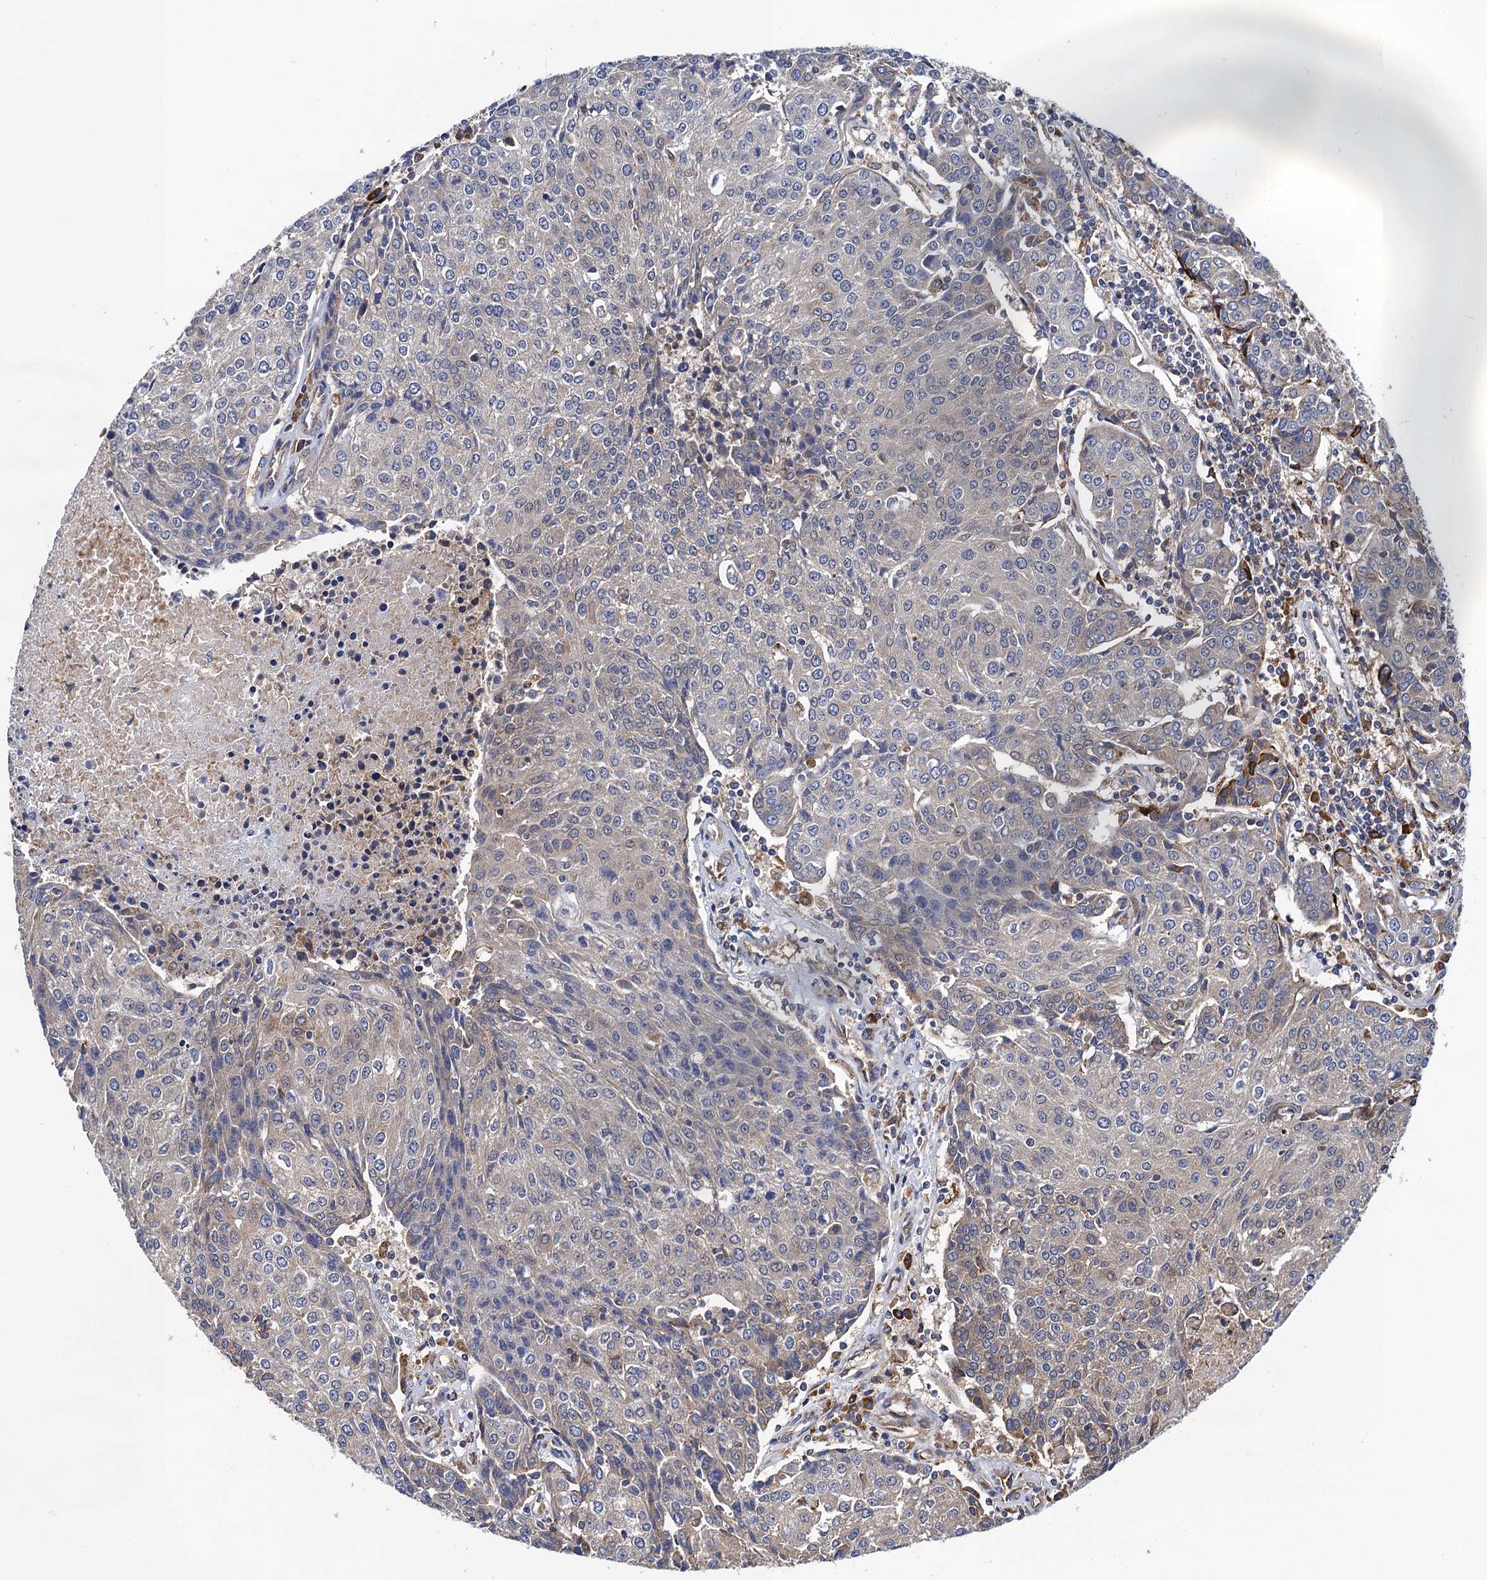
{"staining": {"intensity": "weak", "quantity": "<25%", "location": "cytoplasmic/membranous"}, "tissue": "urothelial cancer", "cell_type": "Tumor cells", "image_type": "cancer", "snomed": [{"axis": "morphology", "description": "Urothelial carcinoma, High grade"}, {"axis": "topography", "description": "Urinary bladder"}], "caption": "Immunohistochemistry (IHC) photomicrograph of human high-grade urothelial carcinoma stained for a protein (brown), which displays no staining in tumor cells.", "gene": "PGLS", "patient": {"sex": "female", "age": 85}}